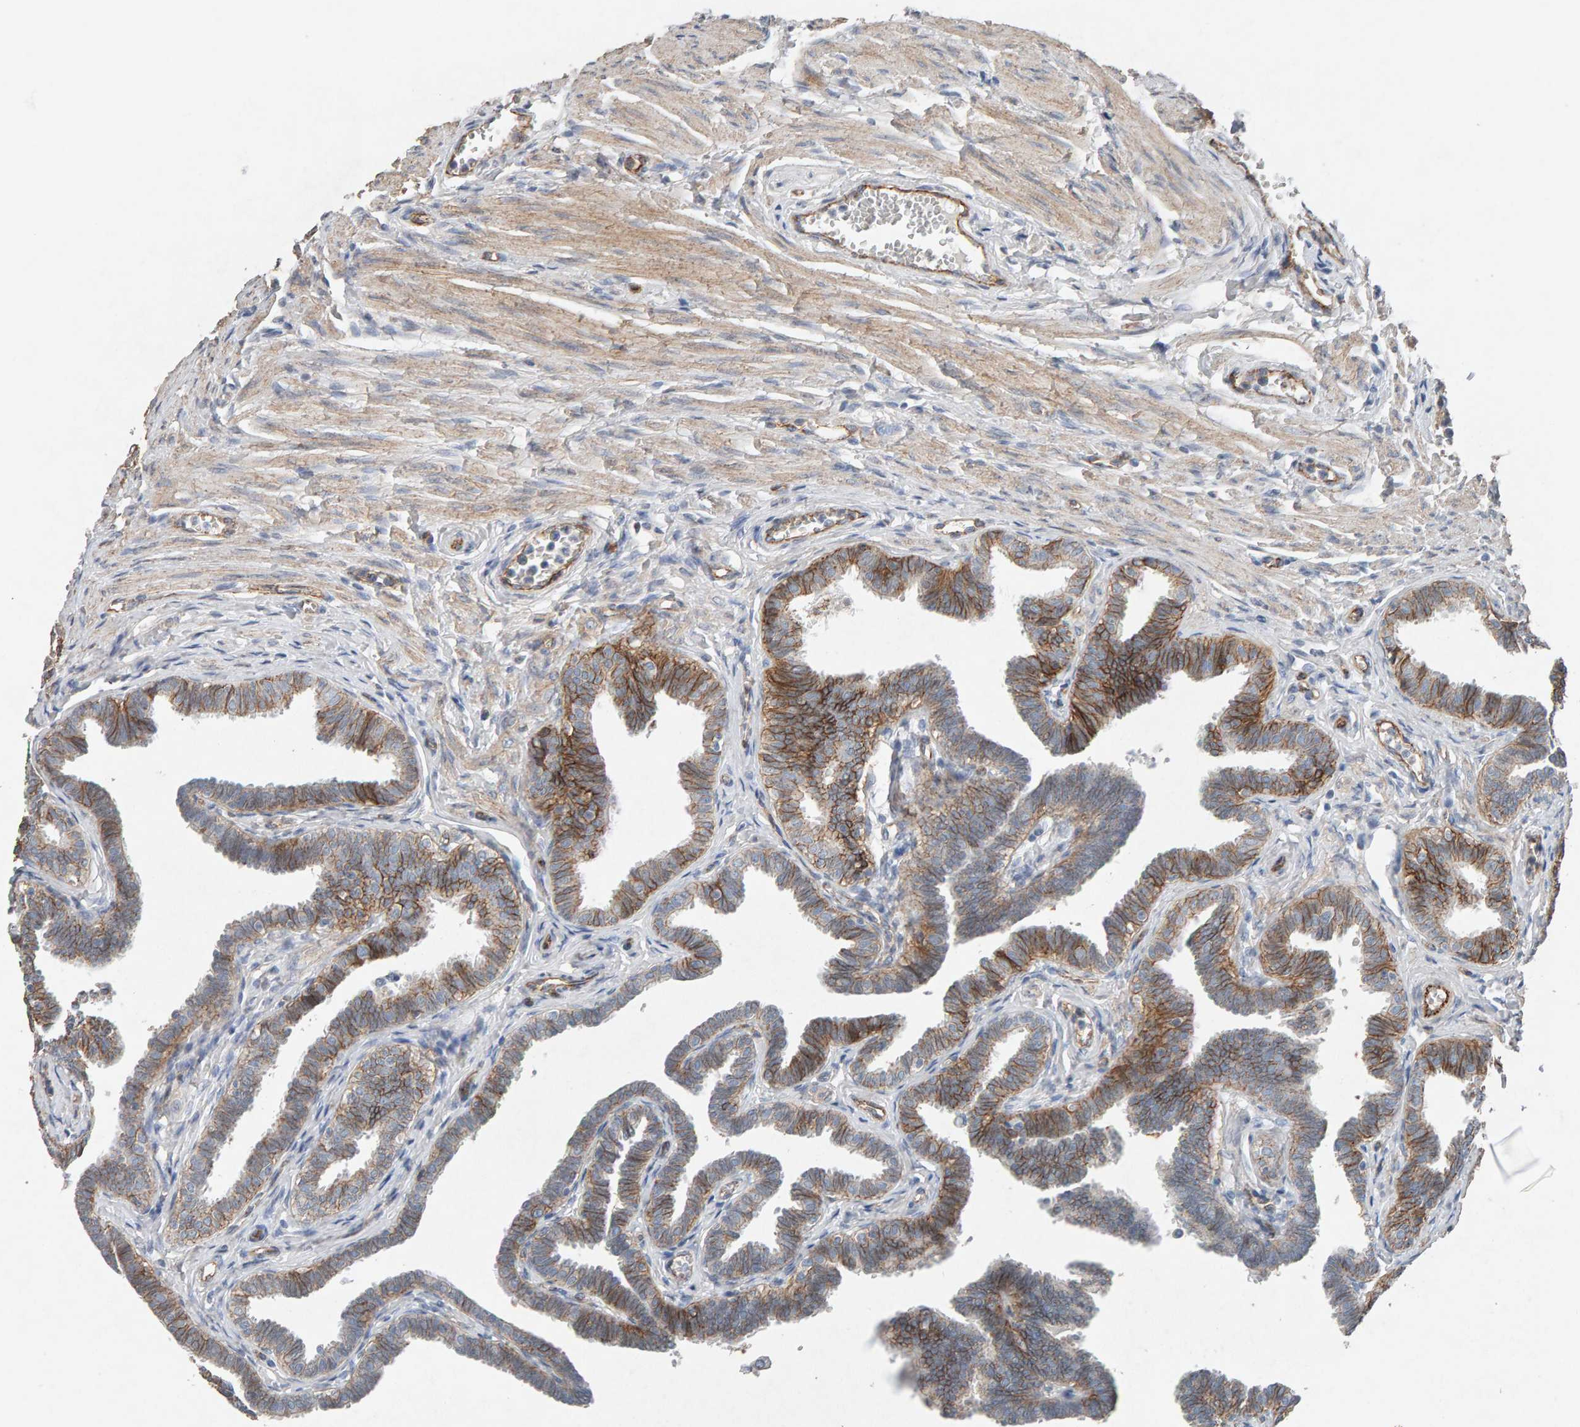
{"staining": {"intensity": "strong", "quantity": ">75%", "location": "cytoplasmic/membranous"}, "tissue": "fallopian tube", "cell_type": "Glandular cells", "image_type": "normal", "snomed": [{"axis": "morphology", "description": "Normal tissue, NOS"}, {"axis": "topography", "description": "Fallopian tube"}, {"axis": "topography", "description": "Ovary"}], "caption": "This is an image of immunohistochemistry (IHC) staining of normal fallopian tube, which shows strong expression in the cytoplasmic/membranous of glandular cells.", "gene": "PTPRM", "patient": {"sex": "female", "age": 23}}